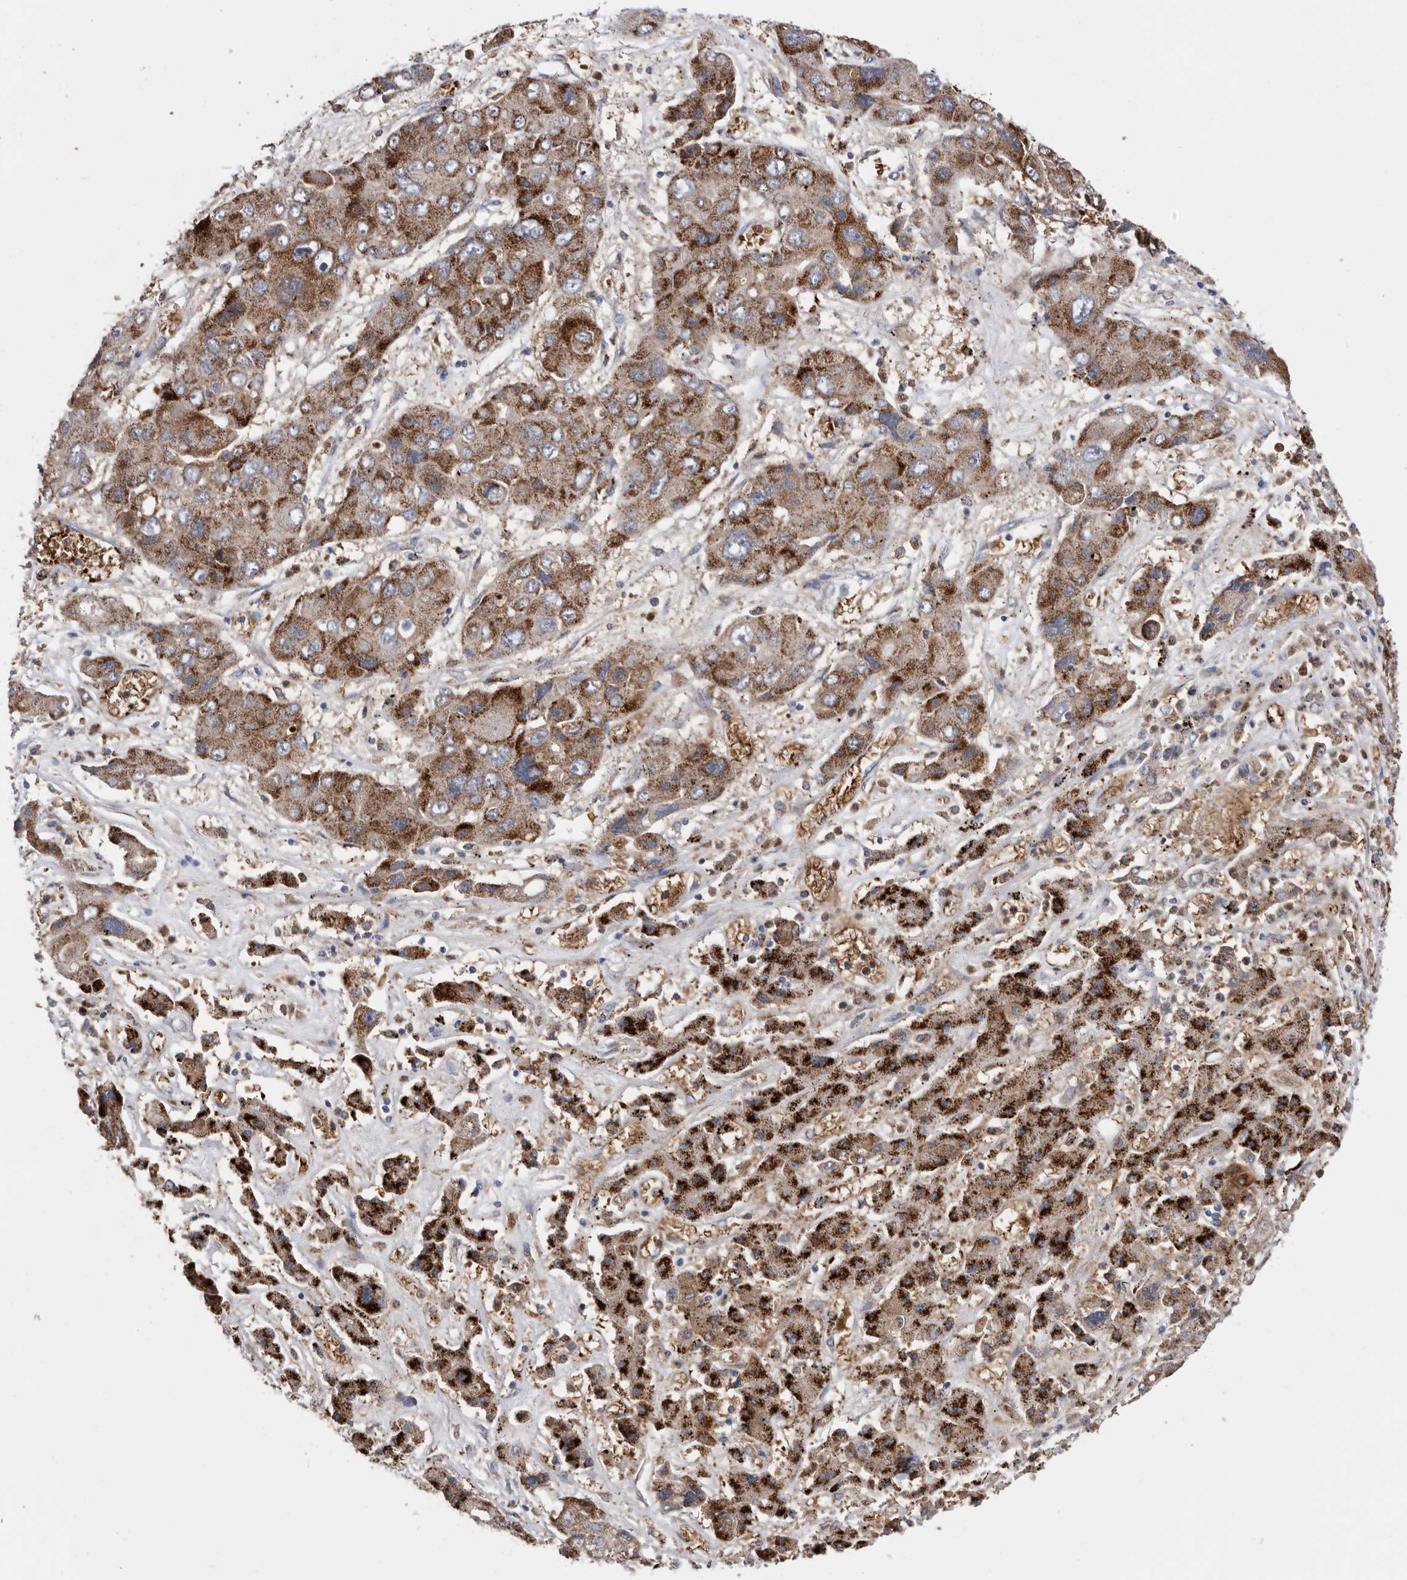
{"staining": {"intensity": "strong", "quantity": ">75%", "location": "cytoplasmic/membranous"}, "tissue": "liver cancer", "cell_type": "Tumor cells", "image_type": "cancer", "snomed": [{"axis": "morphology", "description": "Cholangiocarcinoma"}, {"axis": "topography", "description": "Liver"}], "caption": "Protein staining of liver cancer tissue displays strong cytoplasmic/membranous staining in approximately >75% of tumor cells. The protein of interest is shown in brown color, while the nuclei are stained blue.", "gene": "CRISPLD2", "patient": {"sex": "male", "age": 67}}